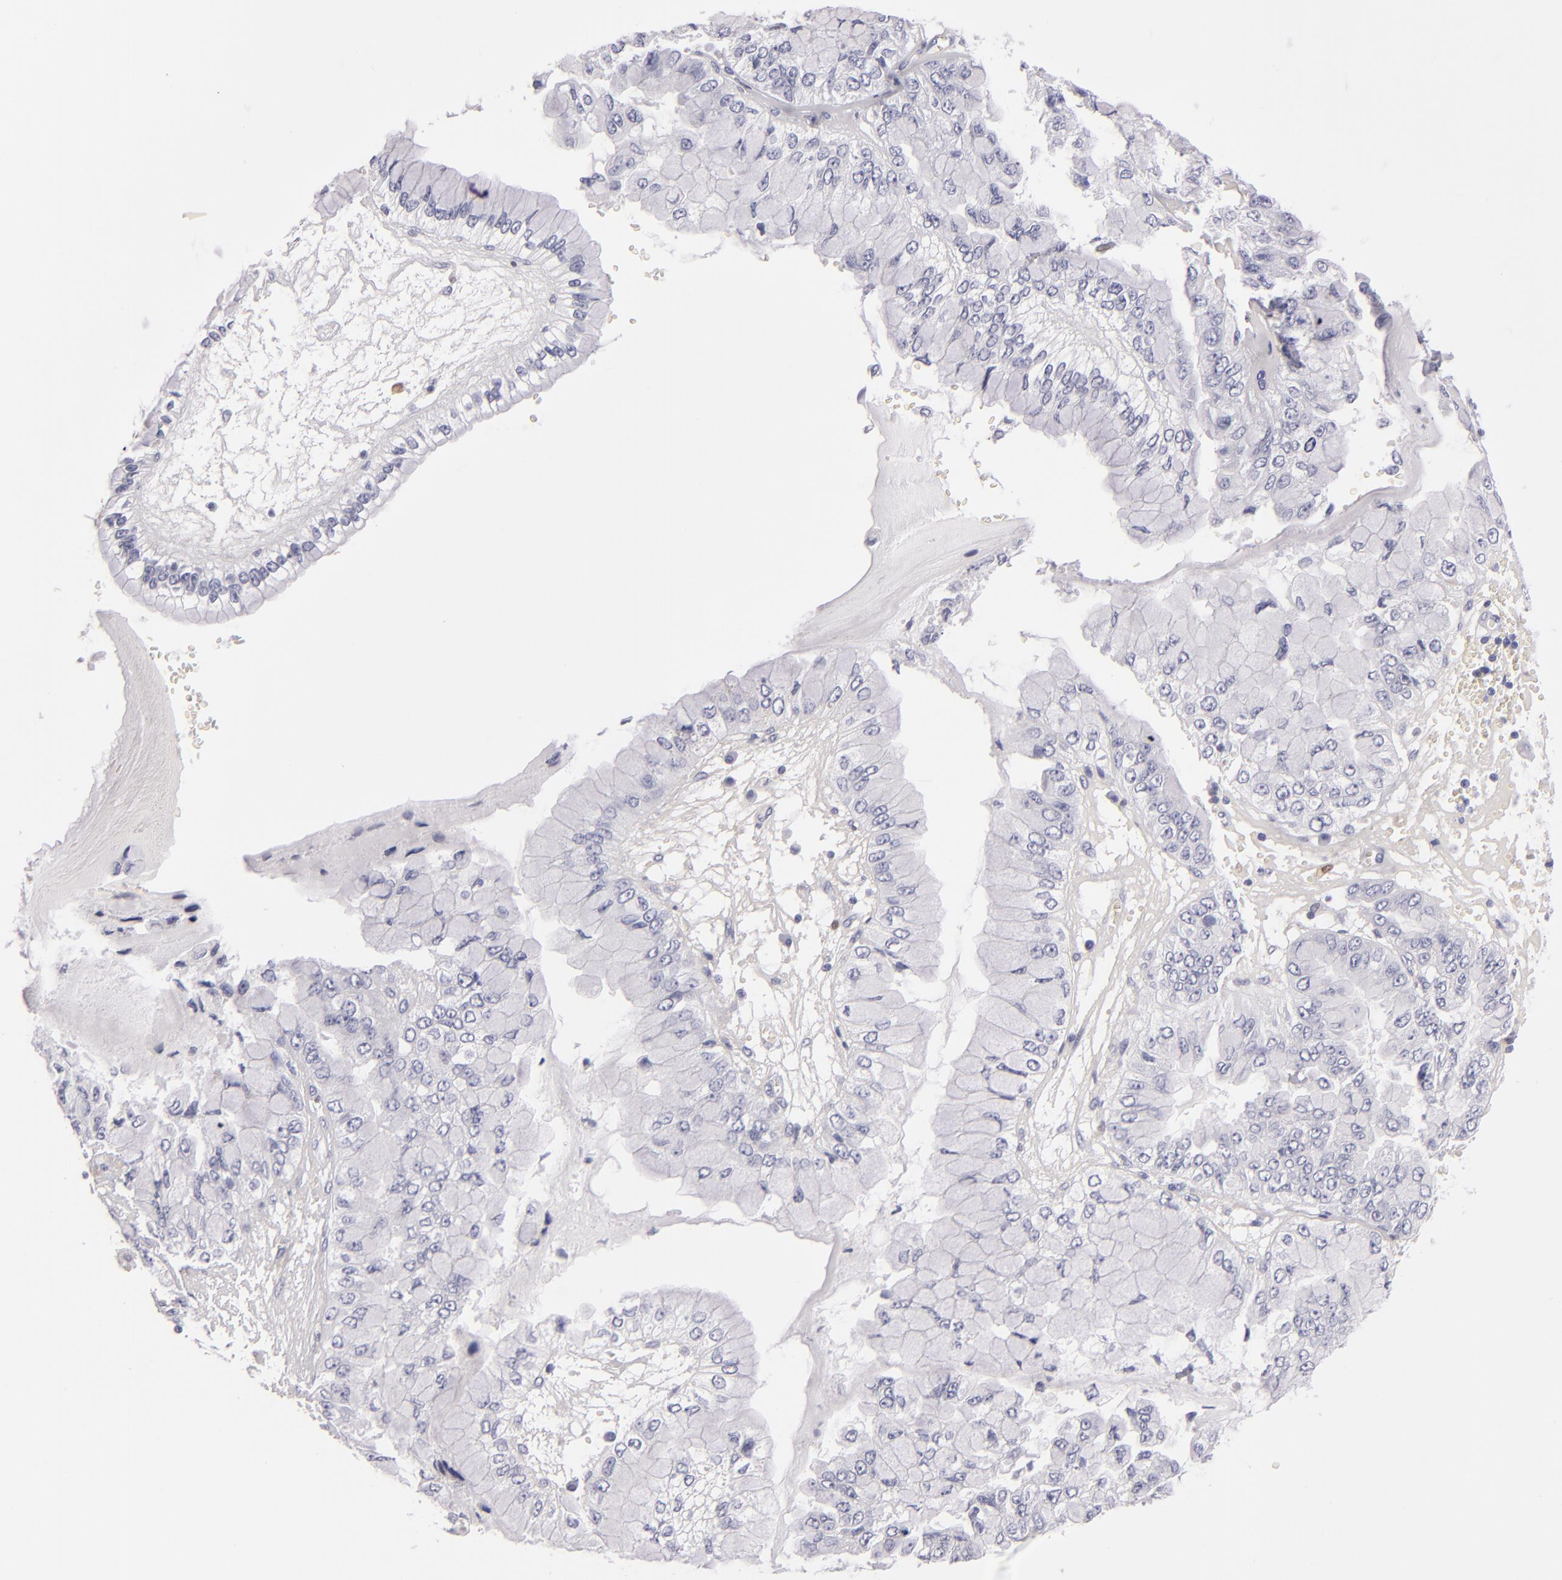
{"staining": {"intensity": "negative", "quantity": "none", "location": "none"}, "tissue": "liver cancer", "cell_type": "Tumor cells", "image_type": "cancer", "snomed": [{"axis": "morphology", "description": "Cholangiocarcinoma"}, {"axis": "topography", "description": "Liver"}], "caption": "IHC of human liver cancer shows no staining in tumor cells.", "gene": "F13A1", "patient": {"sex": "female", "age": 79}}